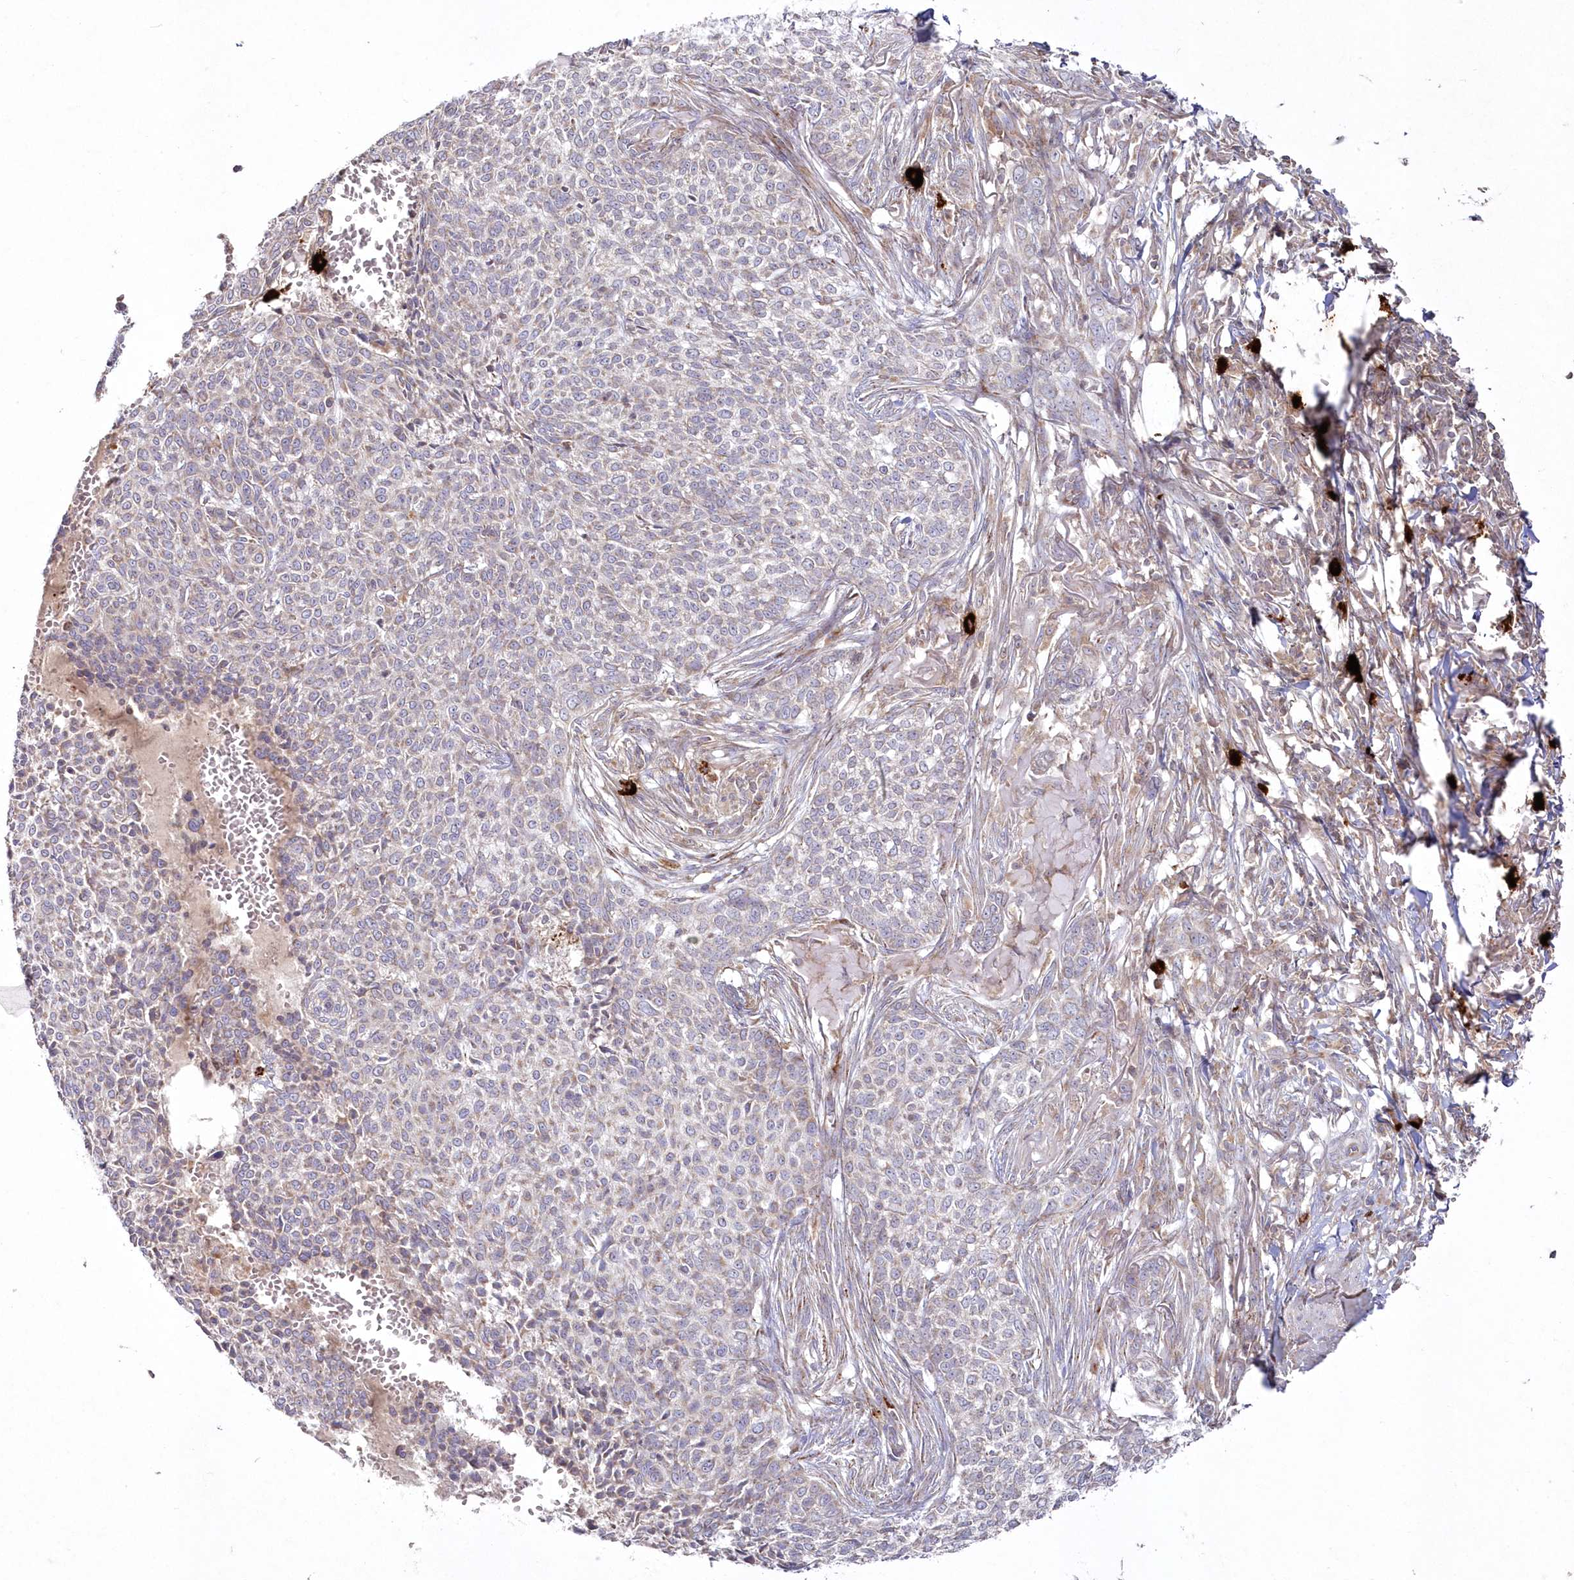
{"staining": {"intensity": "negative", "quantity": "none", "location": "none"}, "tissue": "skin cancer", "cell_type": "Tumor cells", "image_type": "cancer", "snomed": [{"axis": "morphology", "description": "Basal cell carcinoma"}, {"axis": "topography", "description": "Skin"}], "caption": "Immunohistochemical staining of human skin basal cell carcinoma shows no significant positivity in tumor cells.", "gene": "ARSB", "patient": {"sex": "male", "age": 85}}